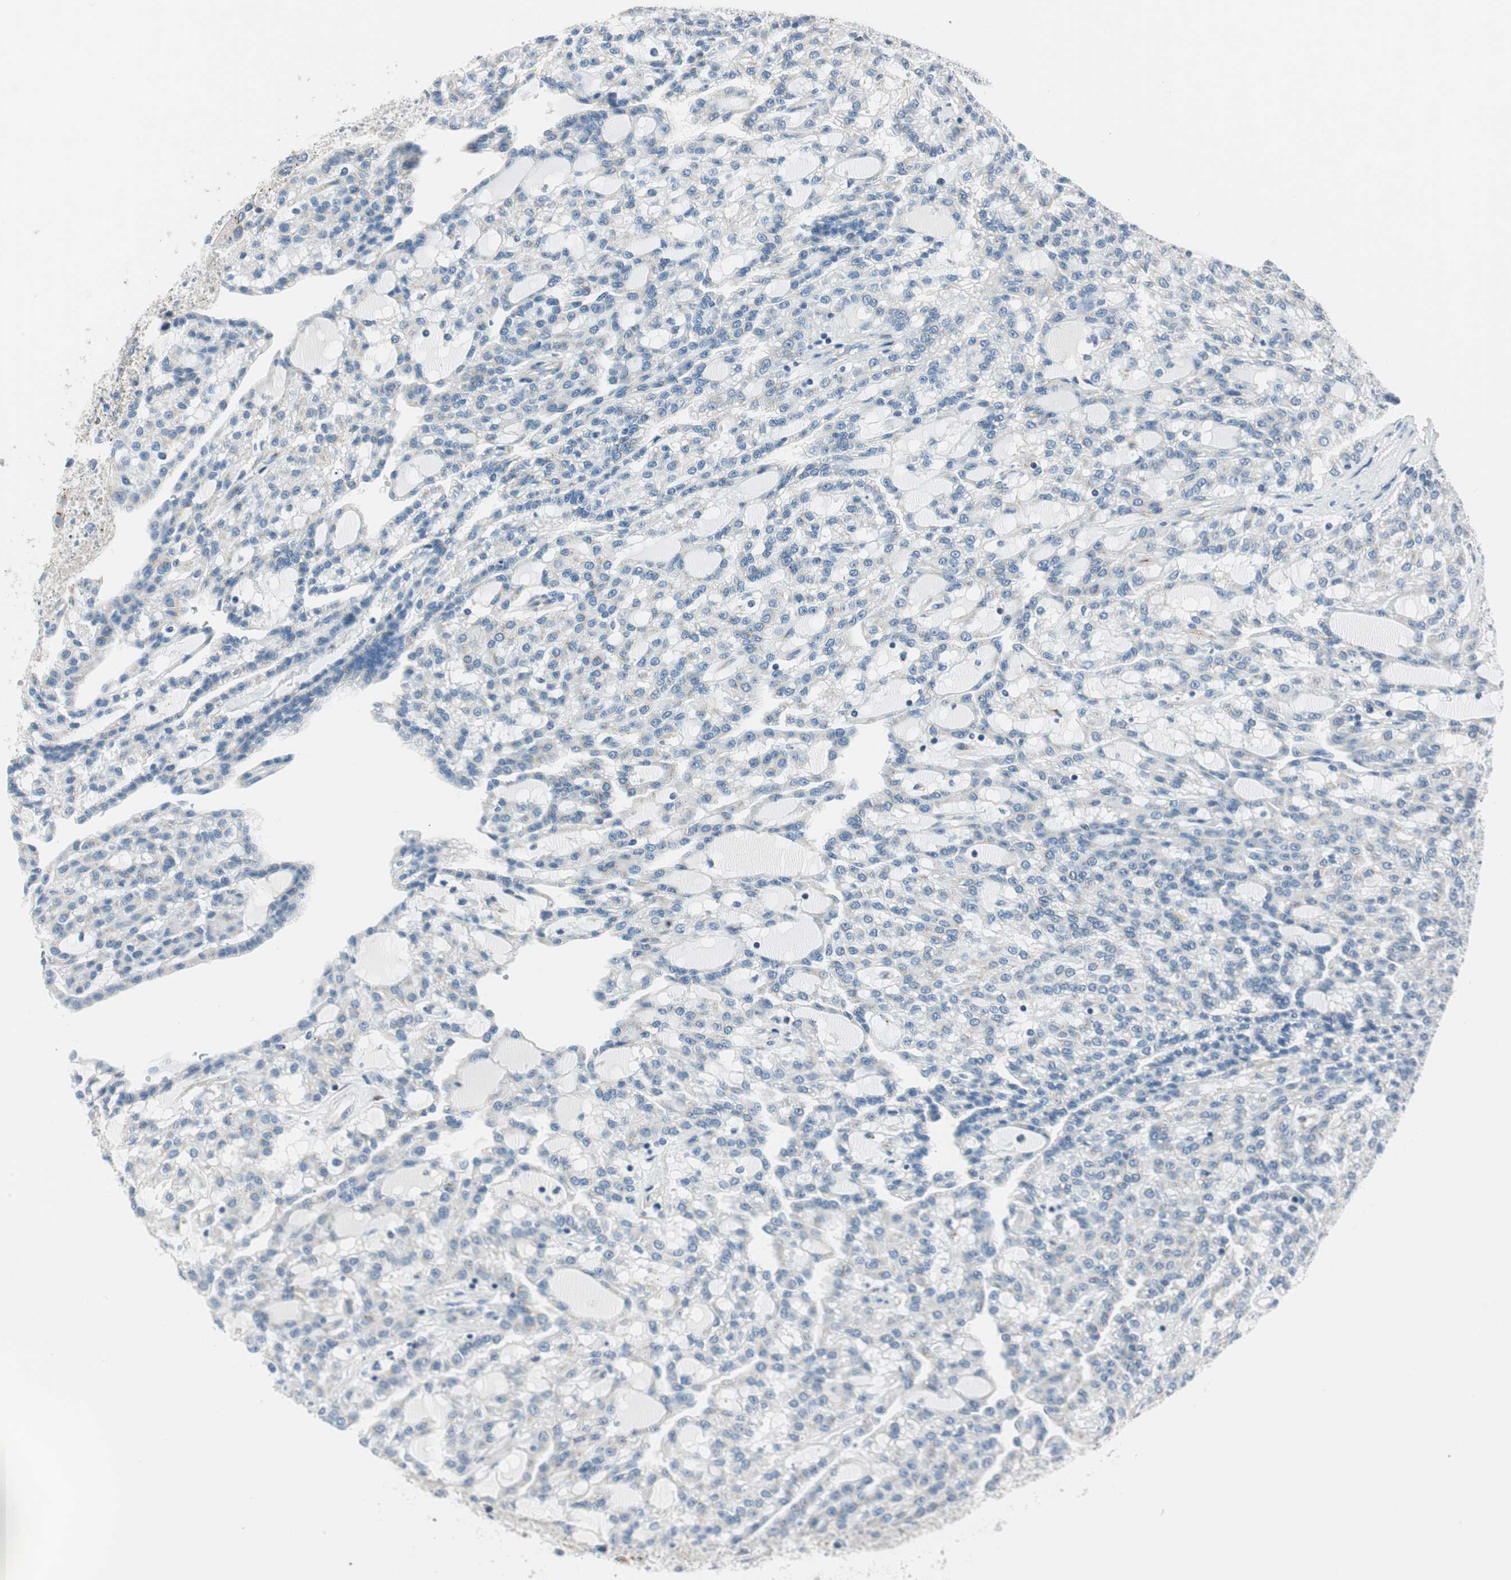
{"staining": {"intensity": "weak", "quantity": "<25%", "location": "cytoplasmic/membranous"}, "tissue": "renal cancer", "cell_type": "Tumor cells", "image_type": "cancer", "snomed": [{"axis": "morphology", "description": "Adenocarcinoma, NOS"}, {"axis": "topography", "description": "Kidney"}], "caption": "The photomicrograph shows no staining of tumor cells in renal cancer.", "gene": "TMF1", "patient": {"sex": "male", "age": 63}}